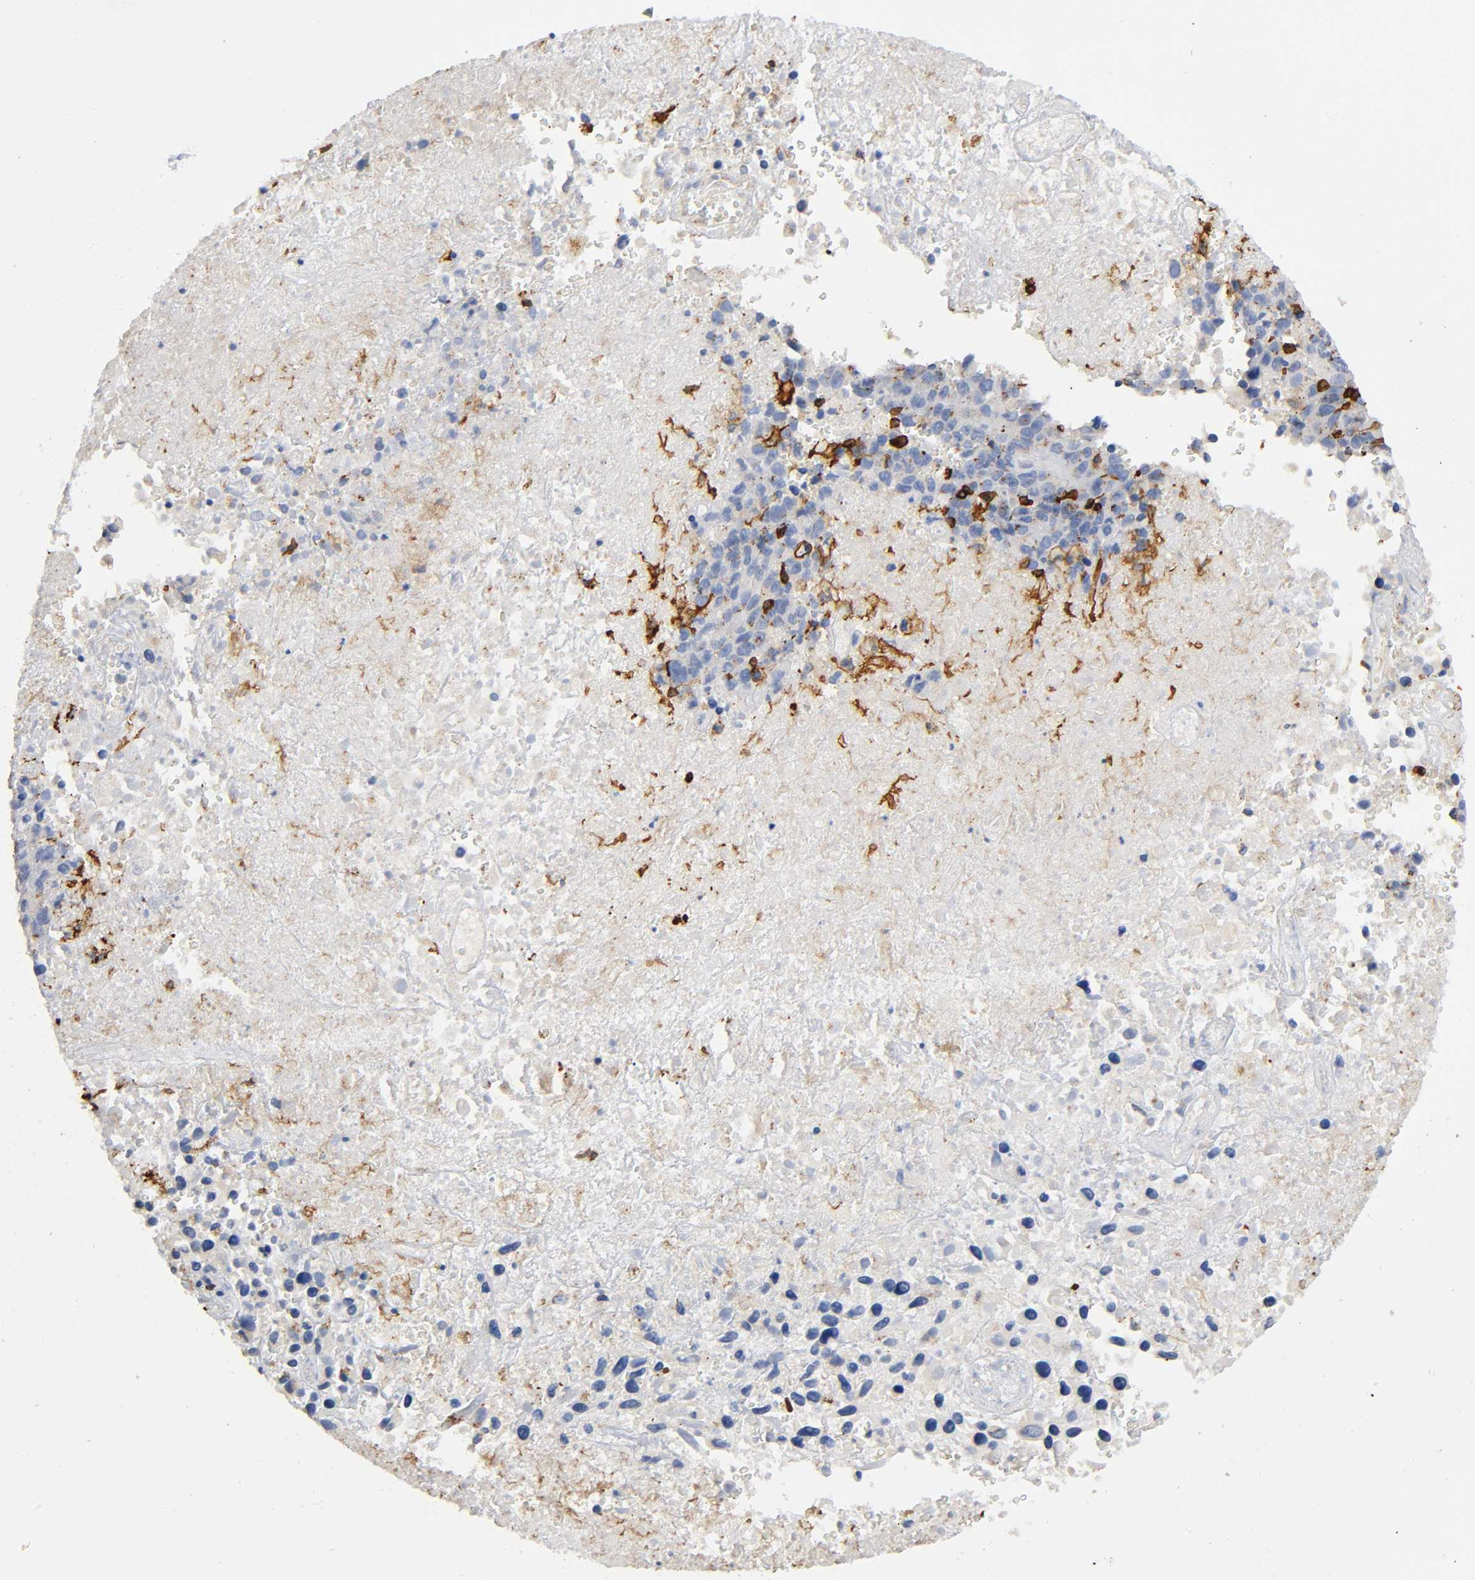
{"staining": {"intensity": "moderate", "quantity": "25%-75%", "location": "cytoplasmic/membranous"}, "tissue": "melanoma", "cell_type": "Tumor cells", "image_type": "cancer", "snomed": [{"axis": "morphology", "description": "Malignant melanoma, Metastatic site"}, {"axis": "topography", "description": "Cerebral cortex"}], "caption": "A photomicrograph of human malignant melanoma (metastatic site) stained for a protein displays moderate cytoplasmic/membranous brown staining in tumor cells. (DAB = brown stain, brightfield microscopy at high magnification).", "gene": "CAPN10", "patient": {"sex": "female", "age": 52}}